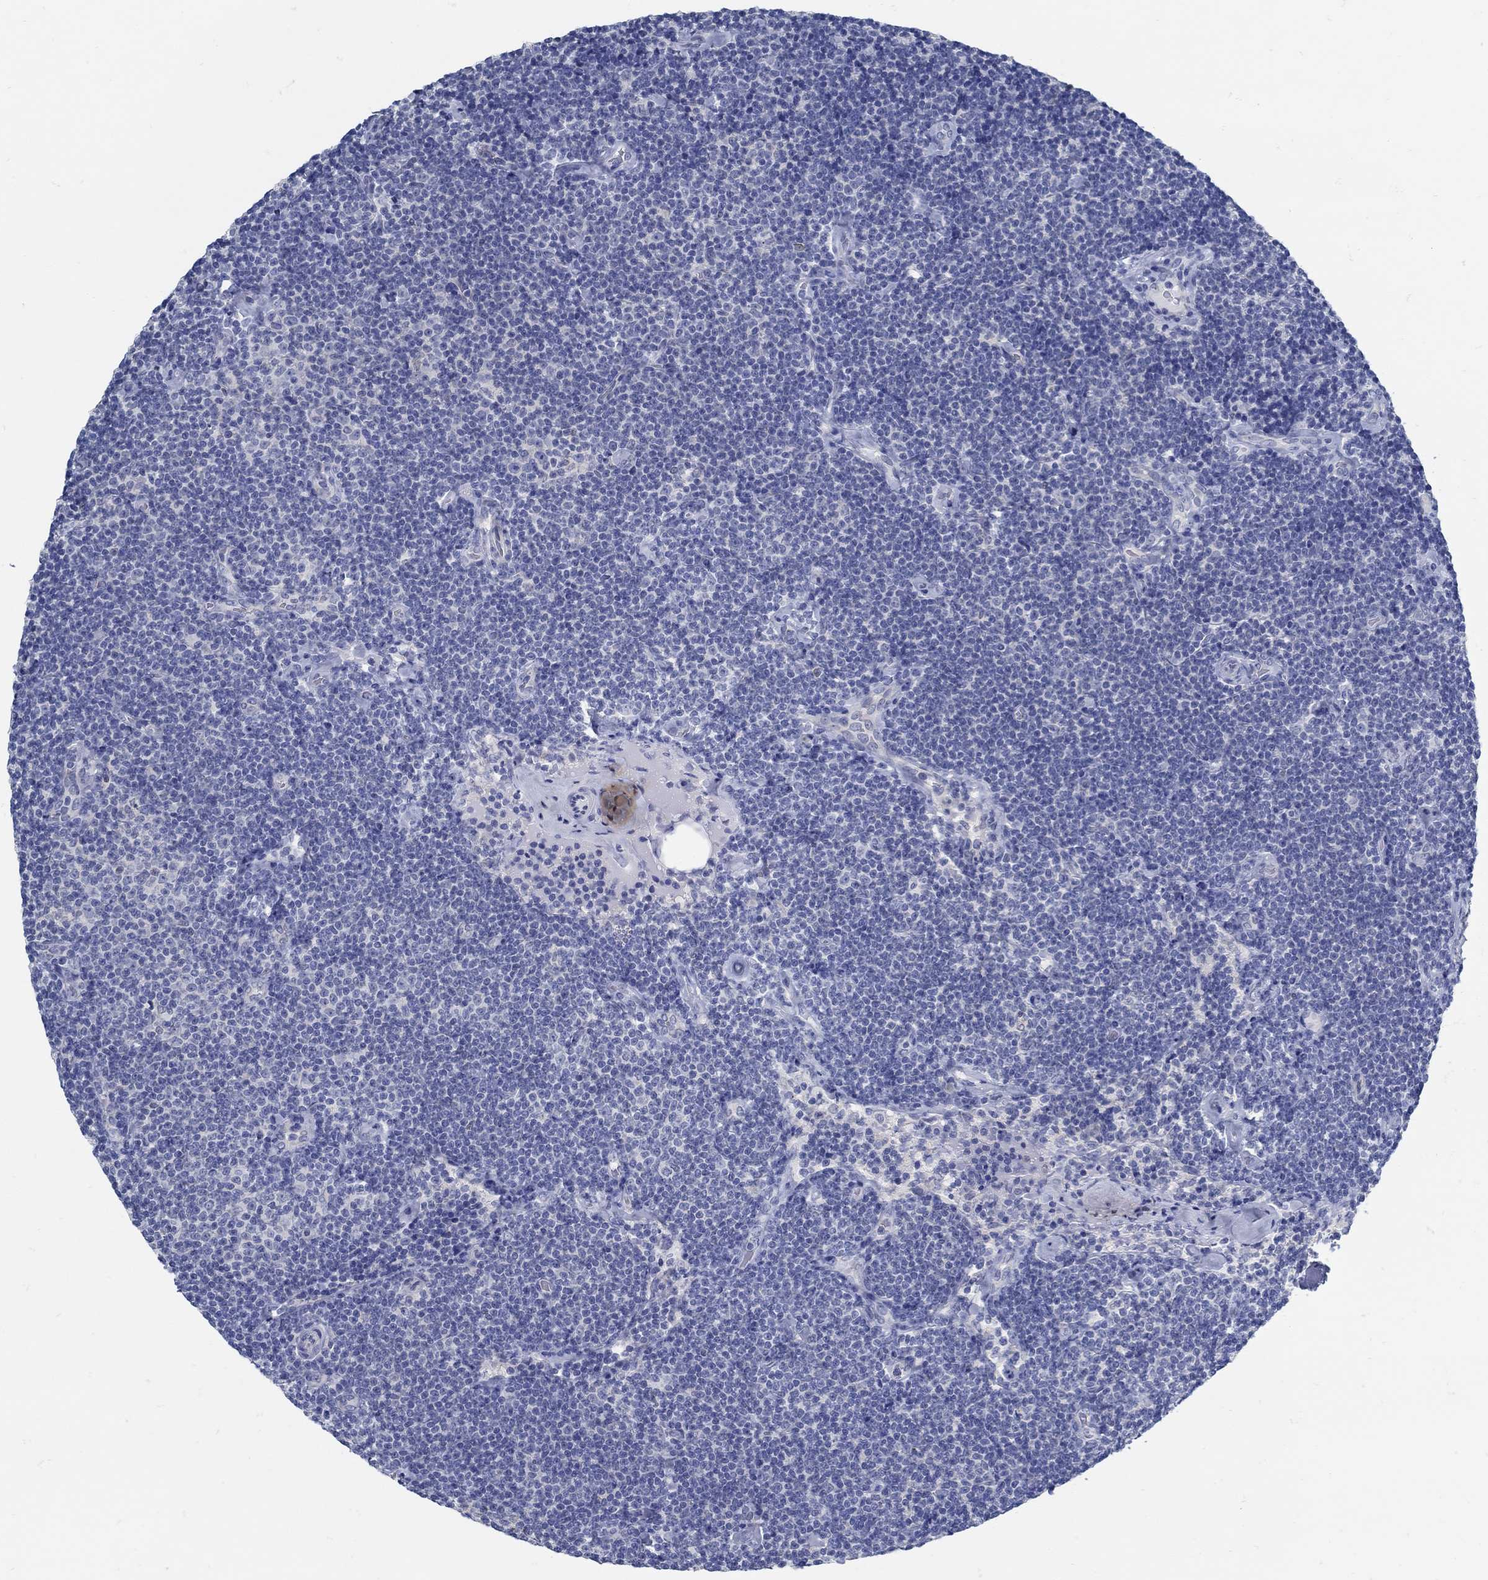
{"staining": {"intensity": "negative", "quantity": "none", "location": "none"}, "tissue": "lymphoma", "cell_type": "Tumor cells", "image_type": "cancer", "snomed": [{"axis": "morphology", "description": "Malignant lymphoma, non-Hodgkin's type, Low grade"}, {"axis": "topography", "description": "Lymph node"}], "caption": "An IHC photomicrograph of lymphoma is shown. There is no staining in tumor cells of lymphoma.", "gene": "ZFAND4", "patient": {"sex": "male", "age": 81}}